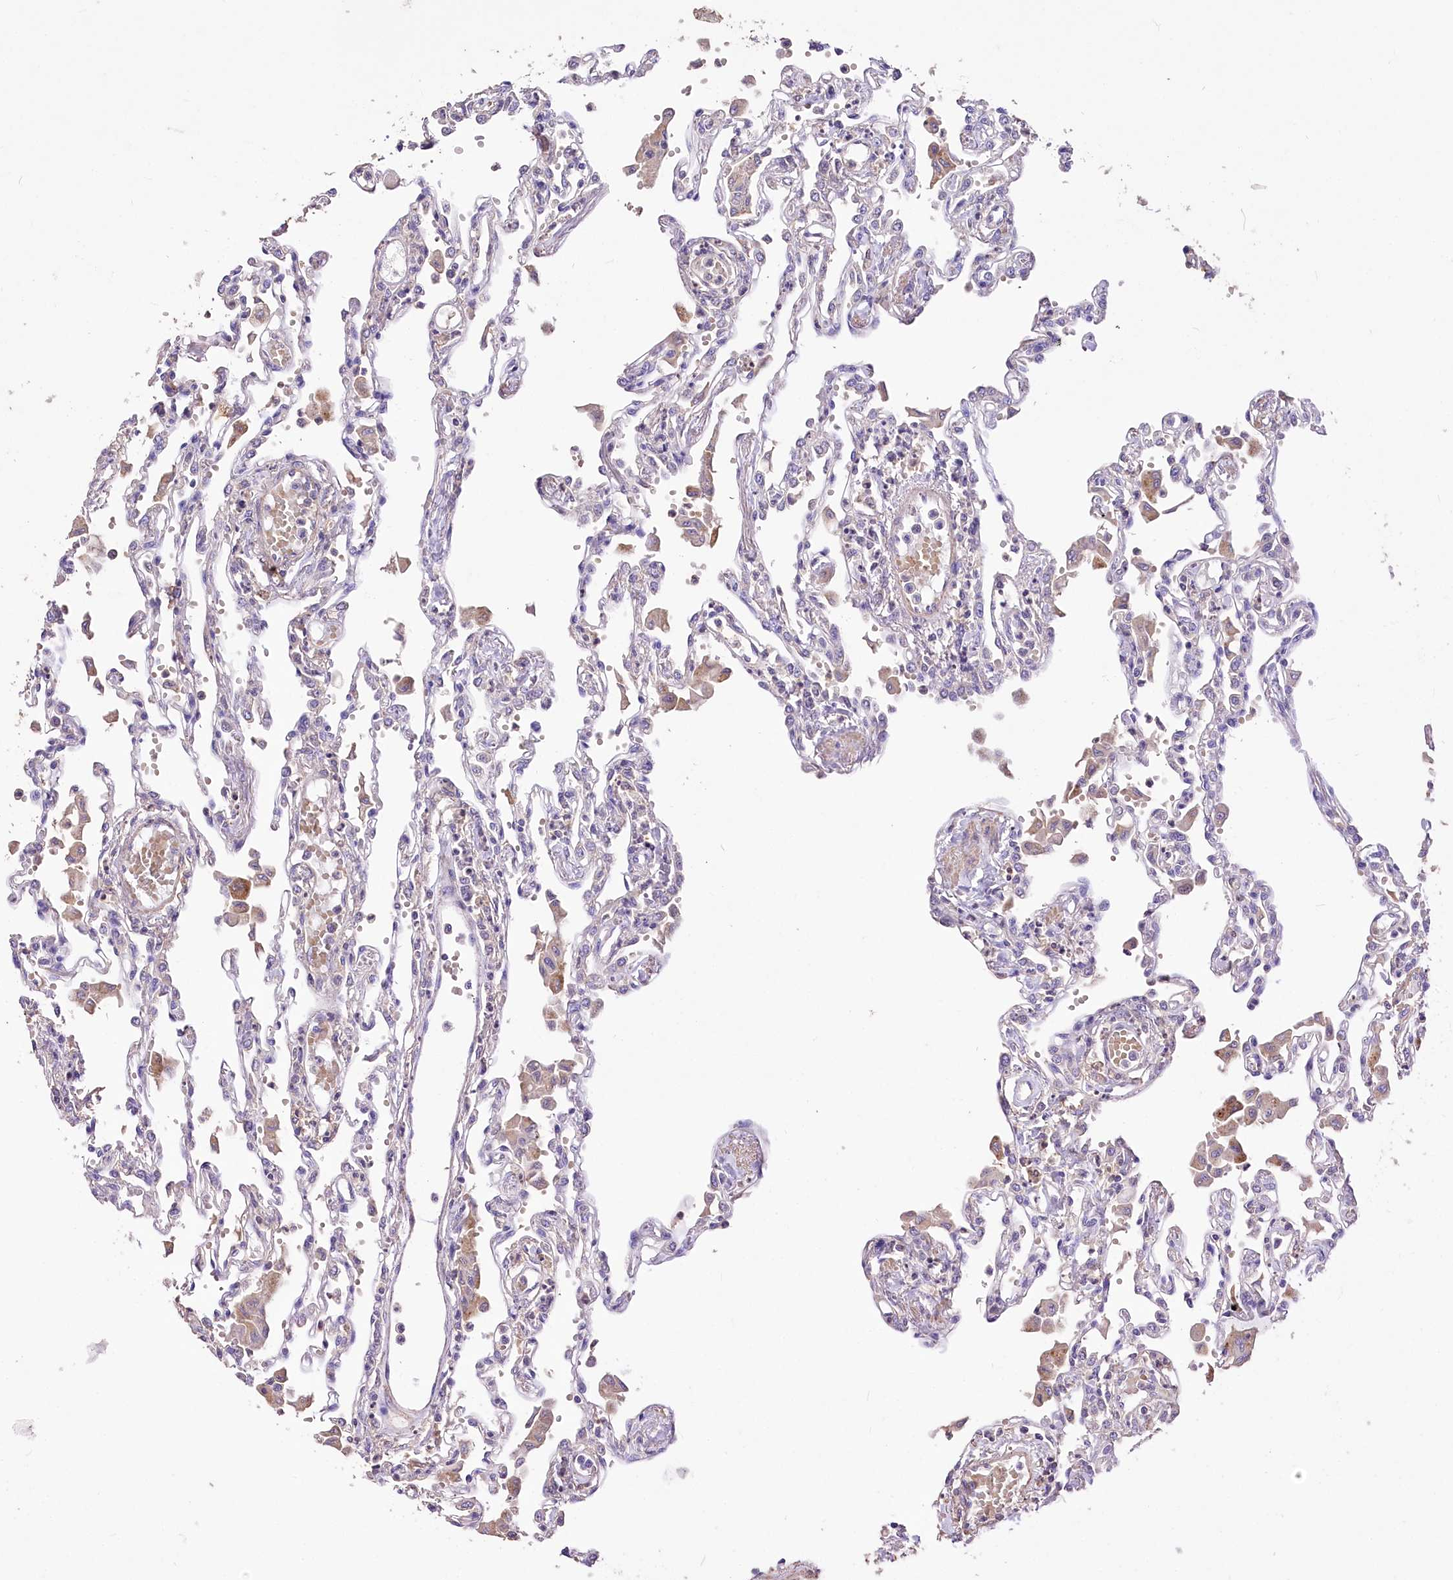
{"staining": {"intensity": "negative", "quantity": "none", "location": "none"}, "tissue": "lung", "cell_type": "Alveolar cells", "image_type": "normal", "snomed": [{"axis": "morphology", "description": "Normal tissue, NOS"}, {"axis": "topography", "description": "Bronchus"}, {"axis": "topography", "description": "Lung"}], "caption": "The image demonstrates no significant staining in alveolar cells of lung.", "gene": "PCYOX1L", "patient": {"sex": "female", "age": 49}}